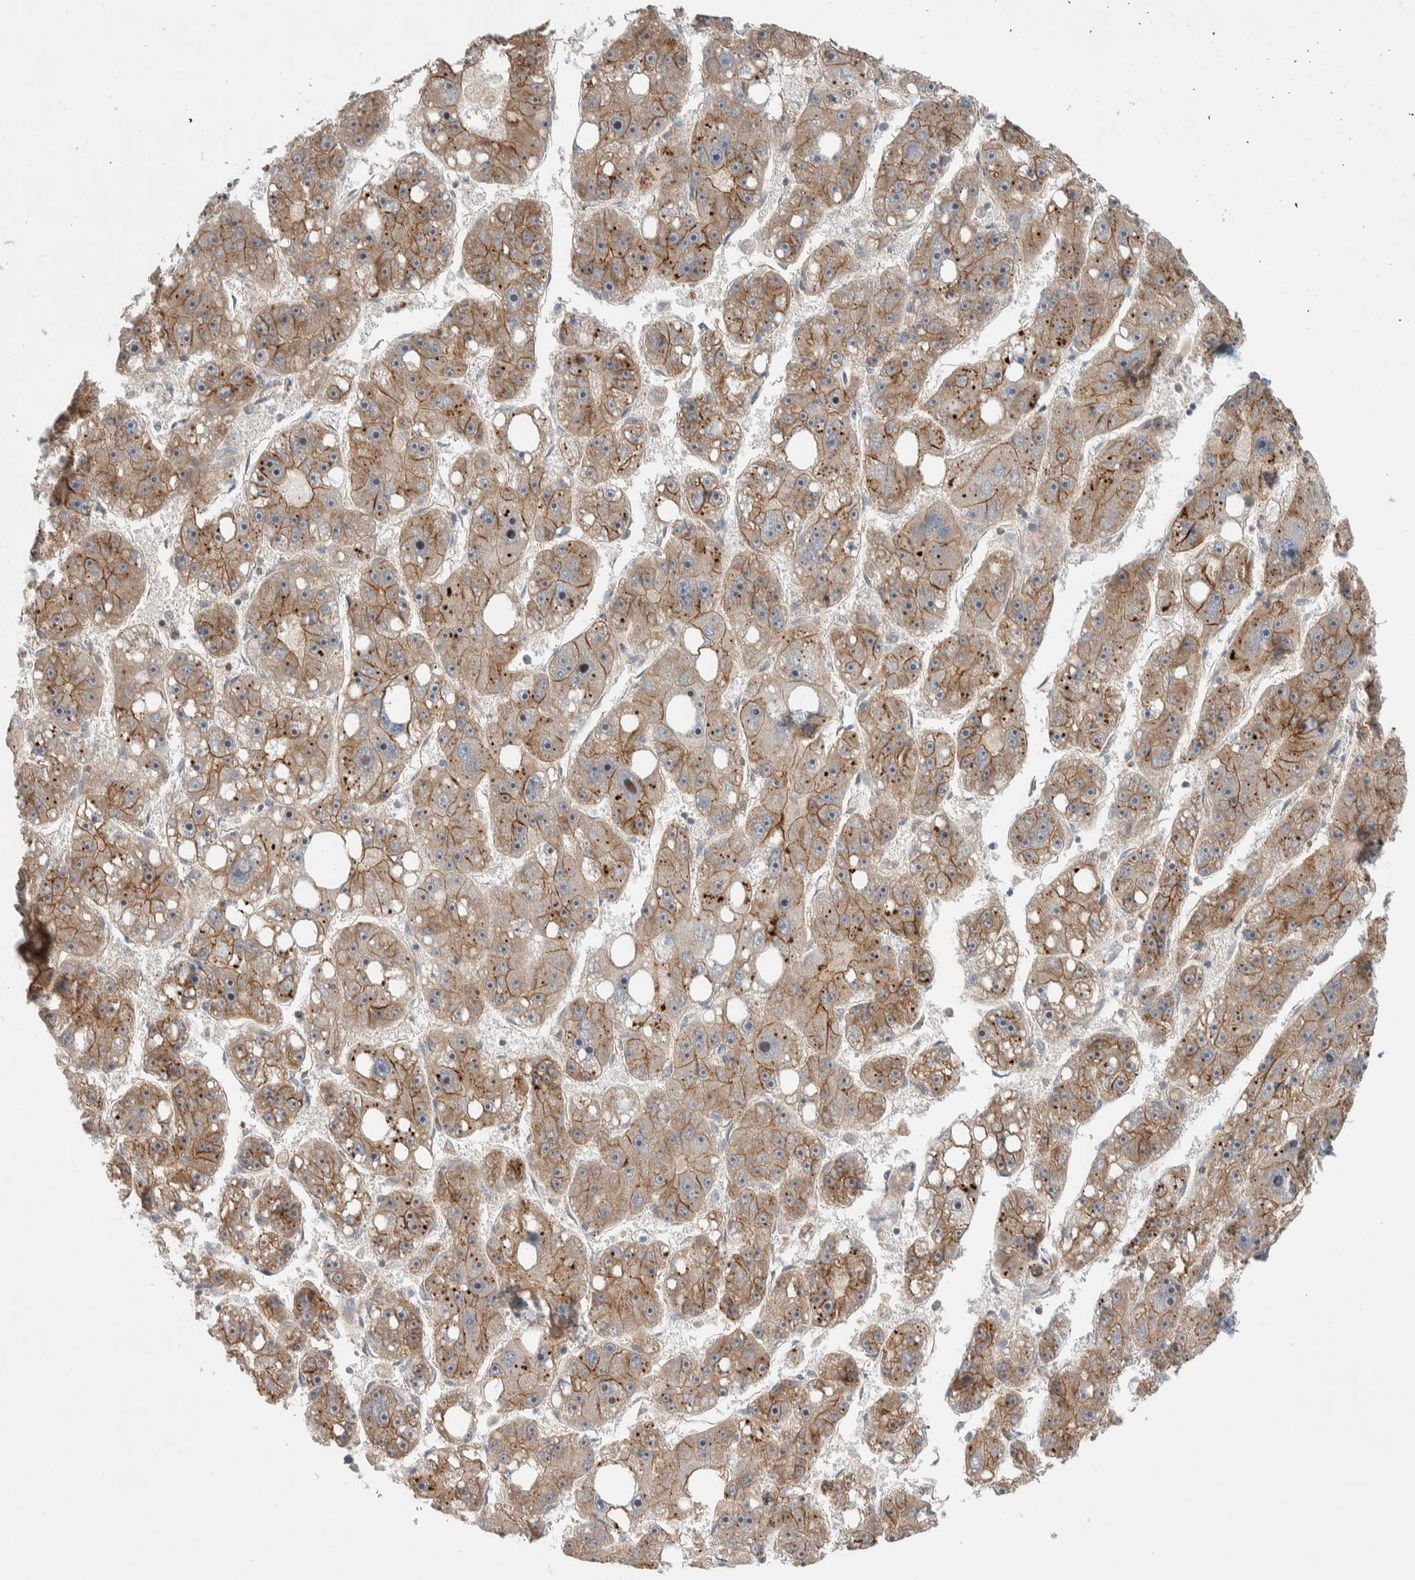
{"staining": {"intensity": "moderate", "quantity": ">75%", "location": "cytoplasmic/membranous"}, "tissue": "liver cancer", "cell_type": "Tumor cells", "image_type": "cancer", "snomed": [{"axis": "morphology", "description": "Carcinoma, Hepatocellular, NOS"}, {"axis": "topography", "description": "Liver"}], "caption": "Liver cancer tissue displays moderate cytoplasmic/membranous staining in approximately >75% of tumor cells", "gene": "DEPTOR", "patient": {"sex": "female", "age": 61}}